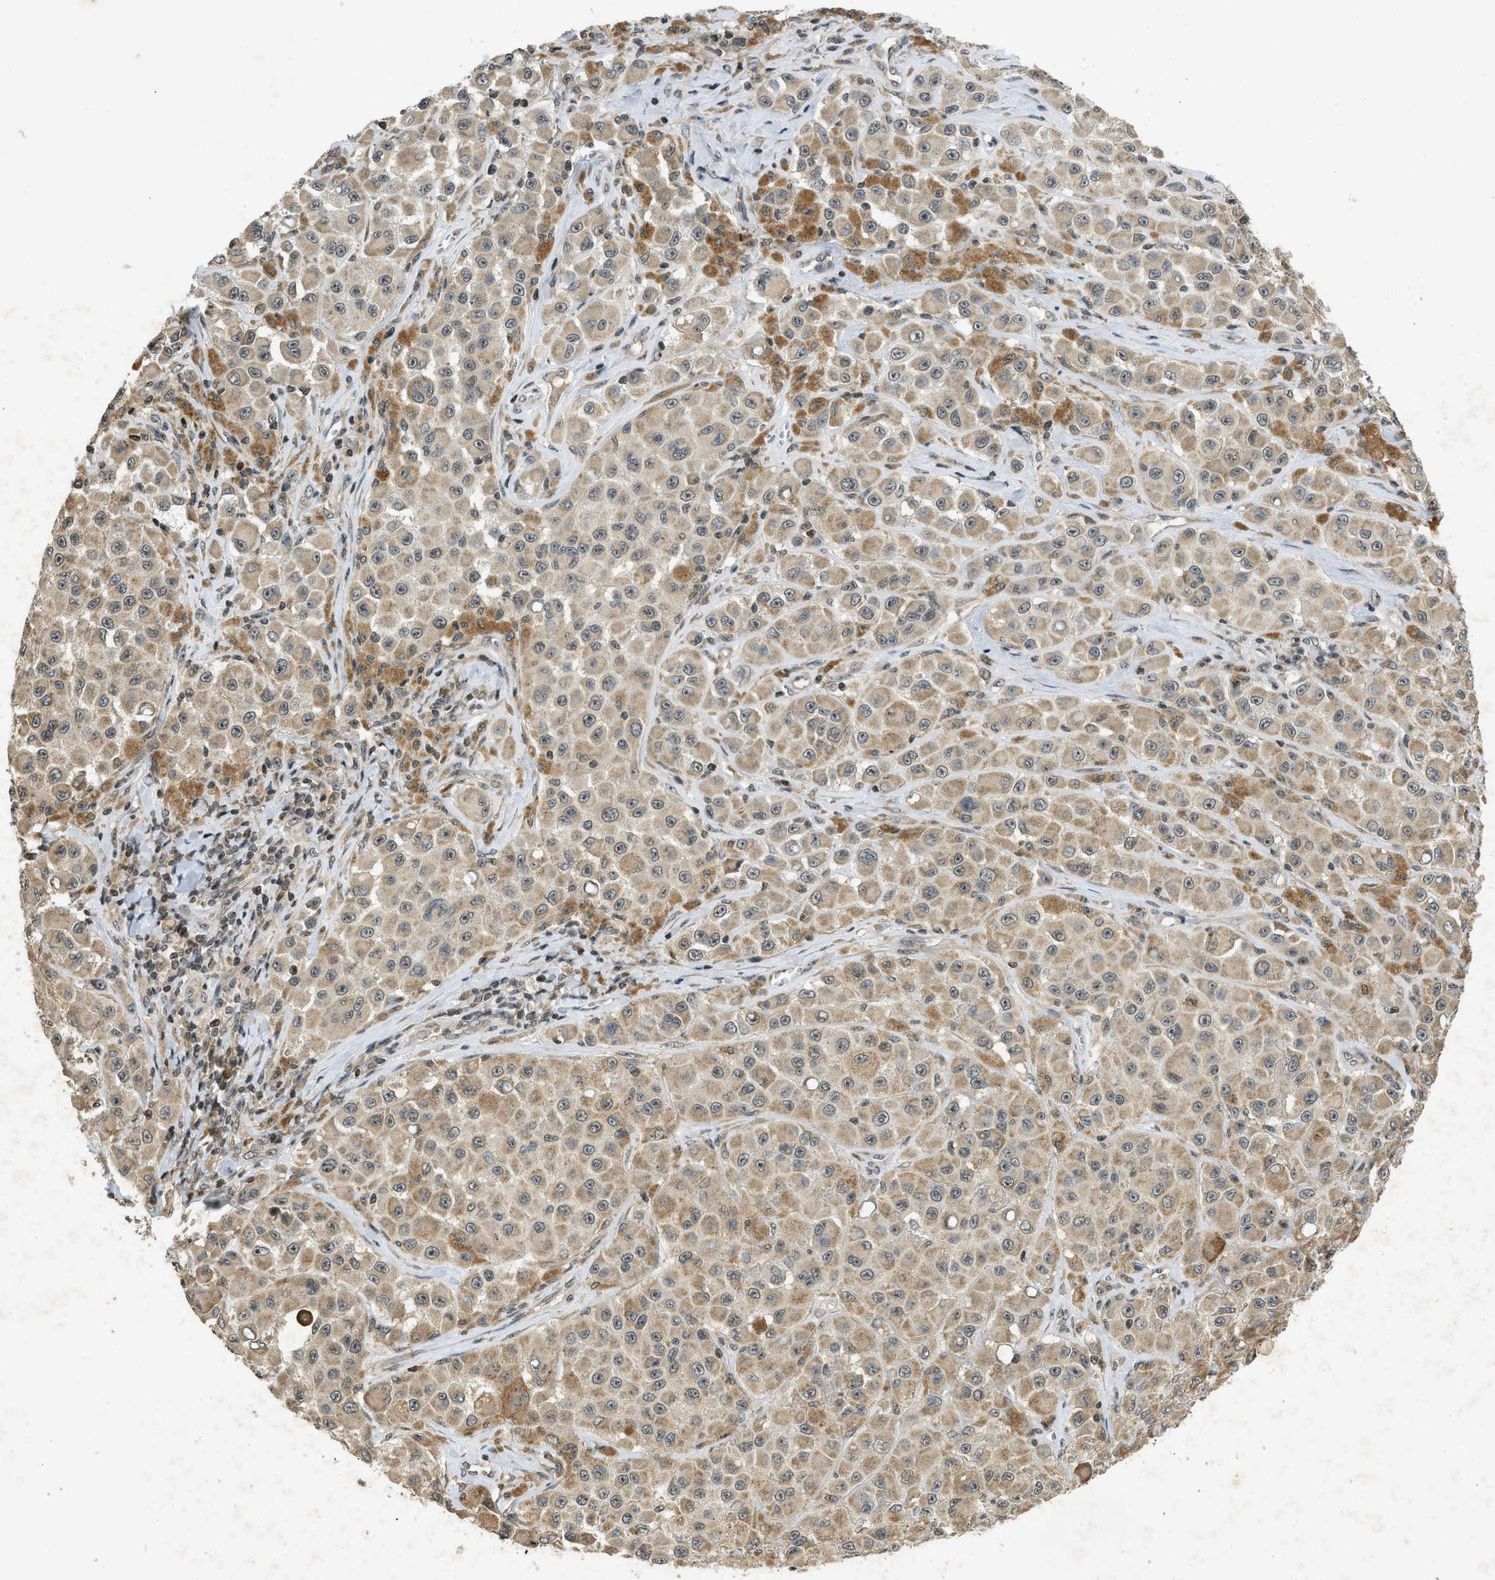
{"staining": {"intensity": "weak", "quantity": "25%-75%", "location": "cytoplasmic/membranous"}, "tissue": "melanoma", "cell_type": "Tumor cells", "image_type": "cancer", "snomed": [{"axis": "morphology", "description": "Malignant melanoma, NOS"}, {"axis": "topography", "description": "Skin"}], "caption": "Protein expression analysis of human malignant melanoma reveals weak cytoplasmic/membranous staining in approximately 25%-75% of tumor cells.", "gene": "SIAH1", "patient": {"sex": "male", "age": 84}}